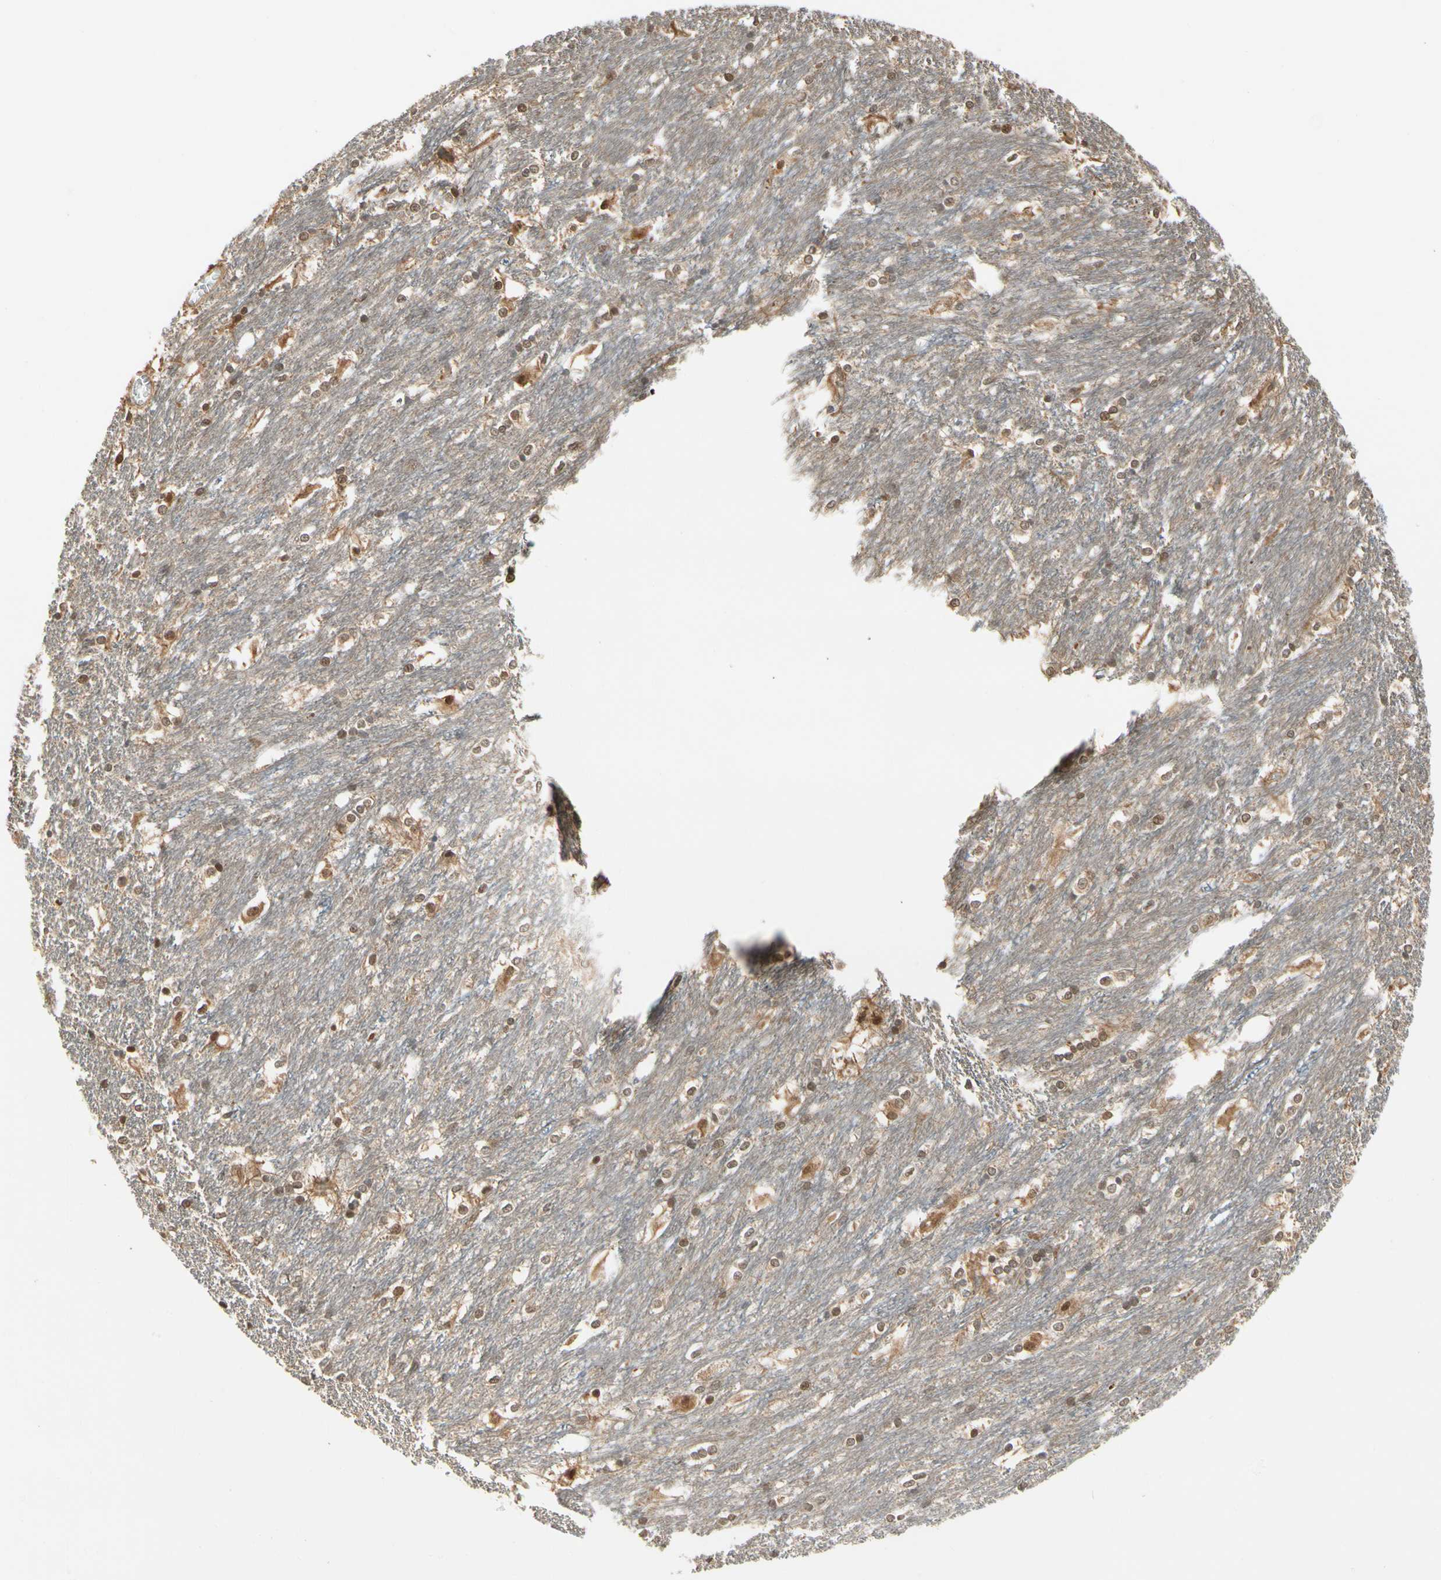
{"staining": {"intensity": "strong", "quantity": ">75%", "location": "cytoplasmic/membranous,nuclear"}, "tissue": "caudate", "cell_type": "Glial cells", "image_type": "normal", "snomed": [{"axis": "morphology", "description": "Normal tissue, NOS"}, {"axis": "topography", "description": "Lateral ventricle wall"}], "caption": "DAB (3,3'-diaminobenzidine) immunohistochemical staining of unremarkable human caudate exhibits strong cytoplasmic/membranous,nuclear protein positivity in approximately >75% of glial cells. The protein is shown in brown color, while the nuclei are stained blue.", "gene": "EVC", "patient": {"sex": "female", "age": 19}}